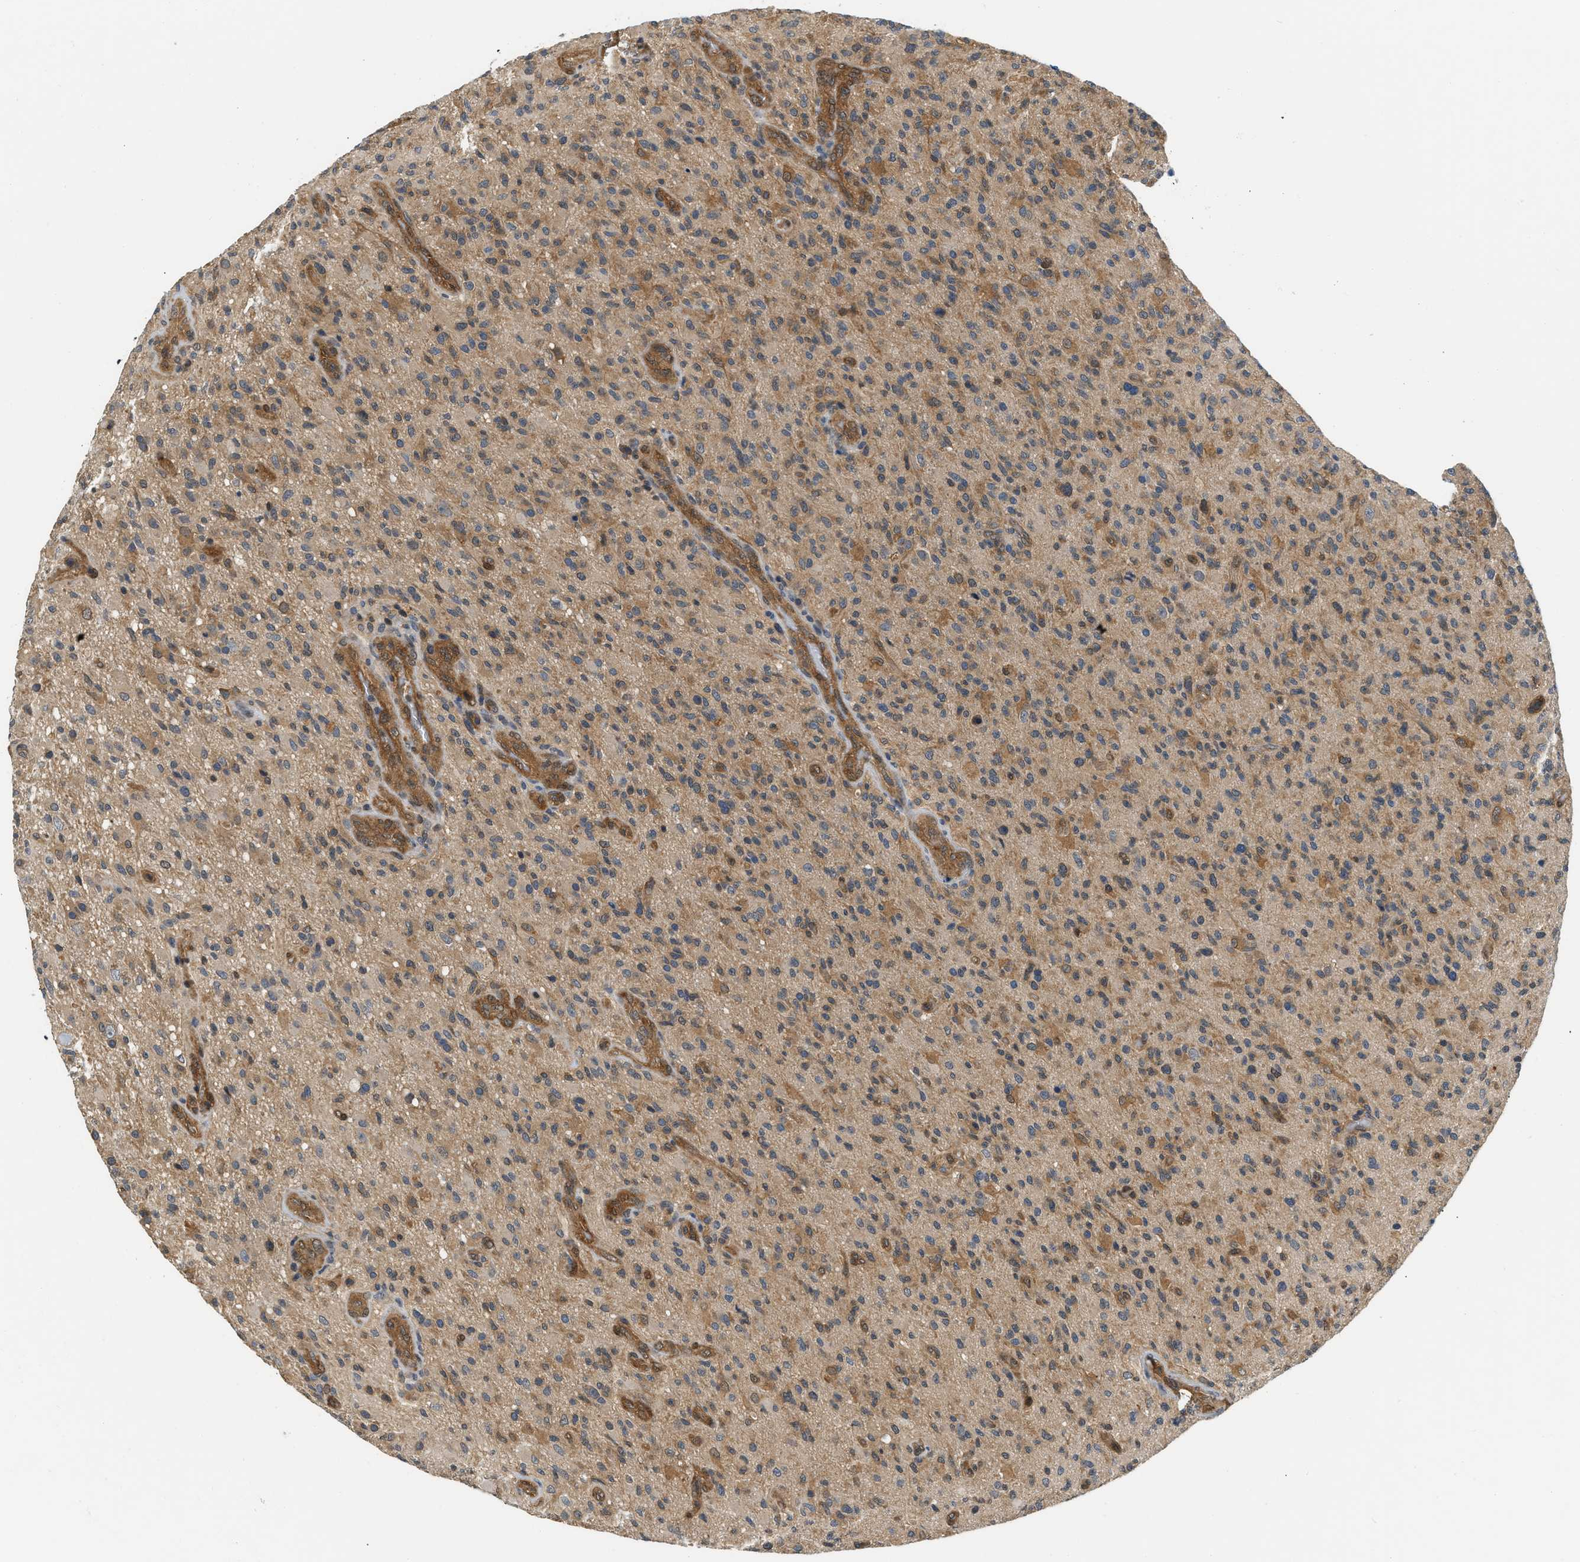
{"staining": {"intensity": "moderate", "quantity": "25%-75%", "location": "cytoplasmic/membranous"}, "tissue": "glioma", "cell_type": "Tumor cells", "image_type": "cancer", "snomed": [{"axis": "morphology", "description": "Glioma, malignant, High grade"}, {"axis": "topography", "description": "Brain"}], "caption": "Moderate cytoplasmic/membranous protein positivity is identified in about 25%-75% of tumor cells in glioma. (Stains: DAB in brown, nuclei in blue, Microscopy: brightfield microscopy at high magnification).", "gene": "EIF4EBP2", "patient": {"sex": "male", "age": 71}}